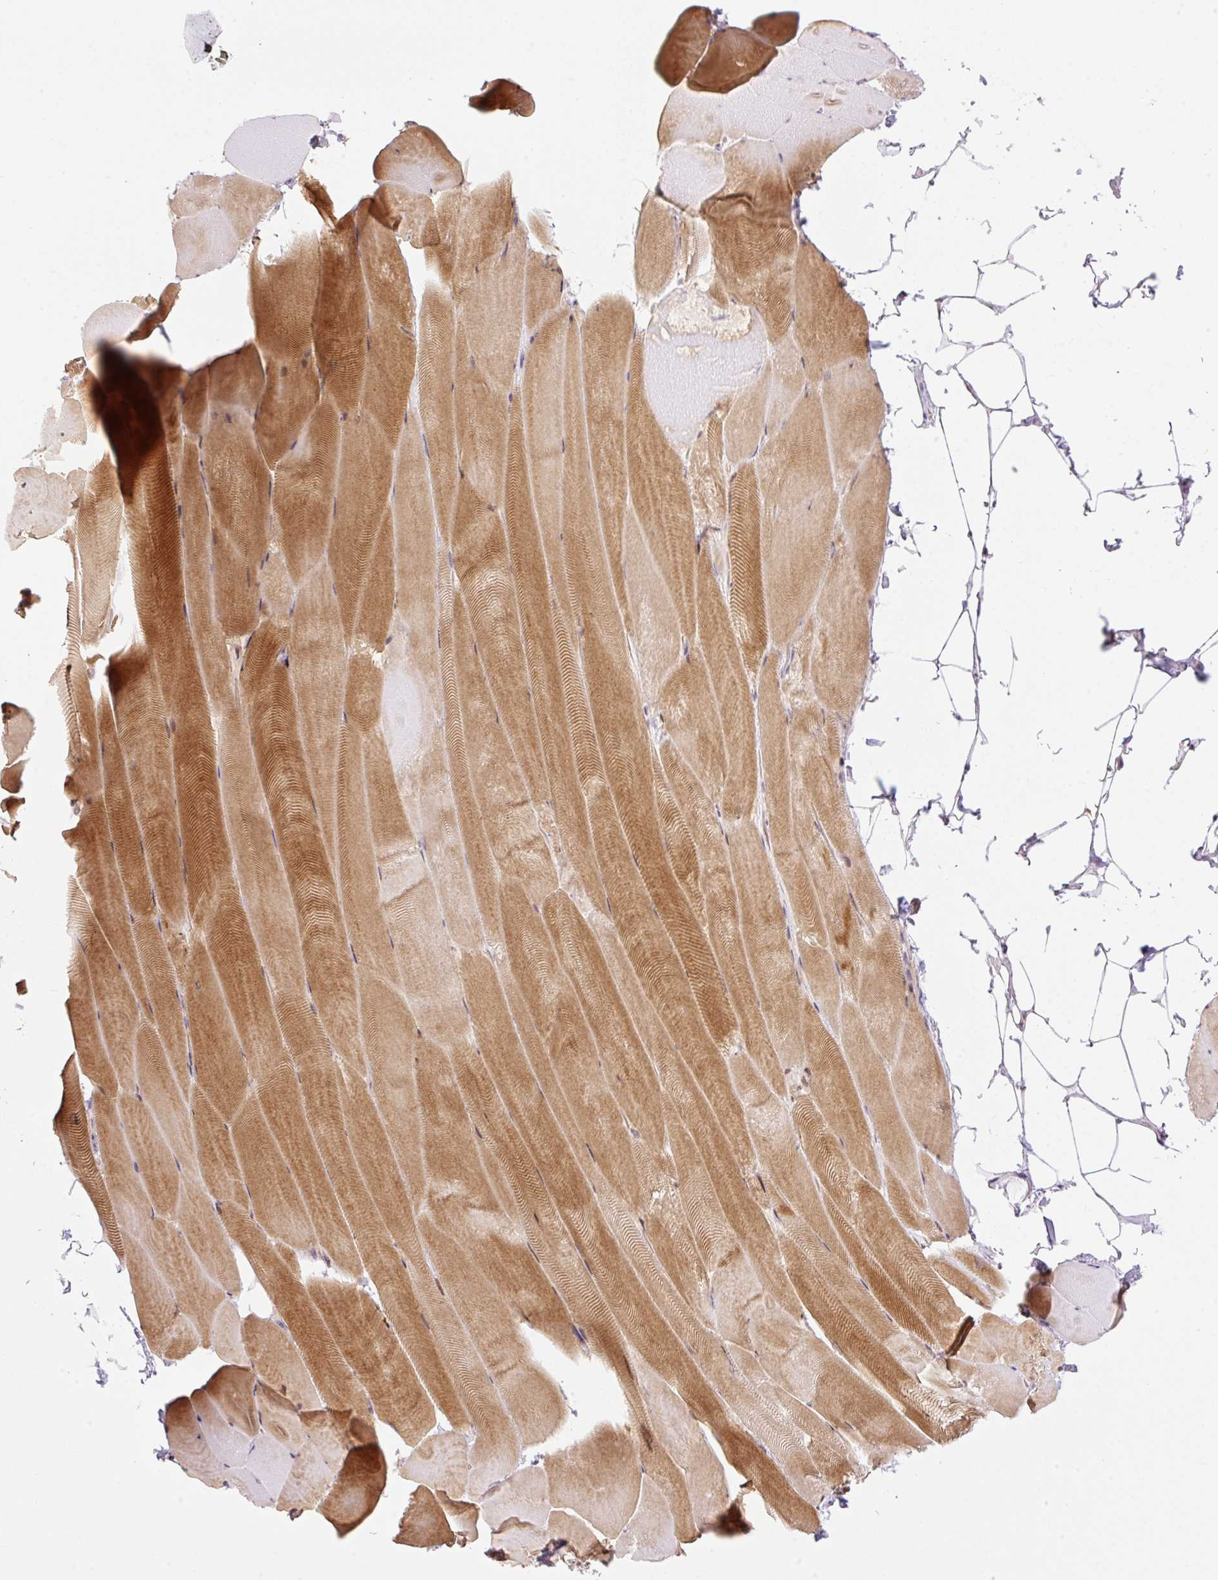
{"staining": {"intensity": "moderate", "quantity": ">75%", "location": "cytoplasmic/membranous"}, "tissue": "skeletal muscle", "cell_type": "Myocytes", "image_type": "normal", "snomed": [{"axis": "morphology", "description": "Normal tissue, NOS"}, {"axis": "topography", "description": "Skeletal muscle"}], "caption": "IHC (DAB) staining of benign skeletal muscle shows moderate cytoplasmic/membranous protein staining in about >75% of myocytes. (DAB IHC with brightfield microscopy, high magnification).", "gene": "ENSG00000268750", "patient": {"sex": "female", "age": 64}}